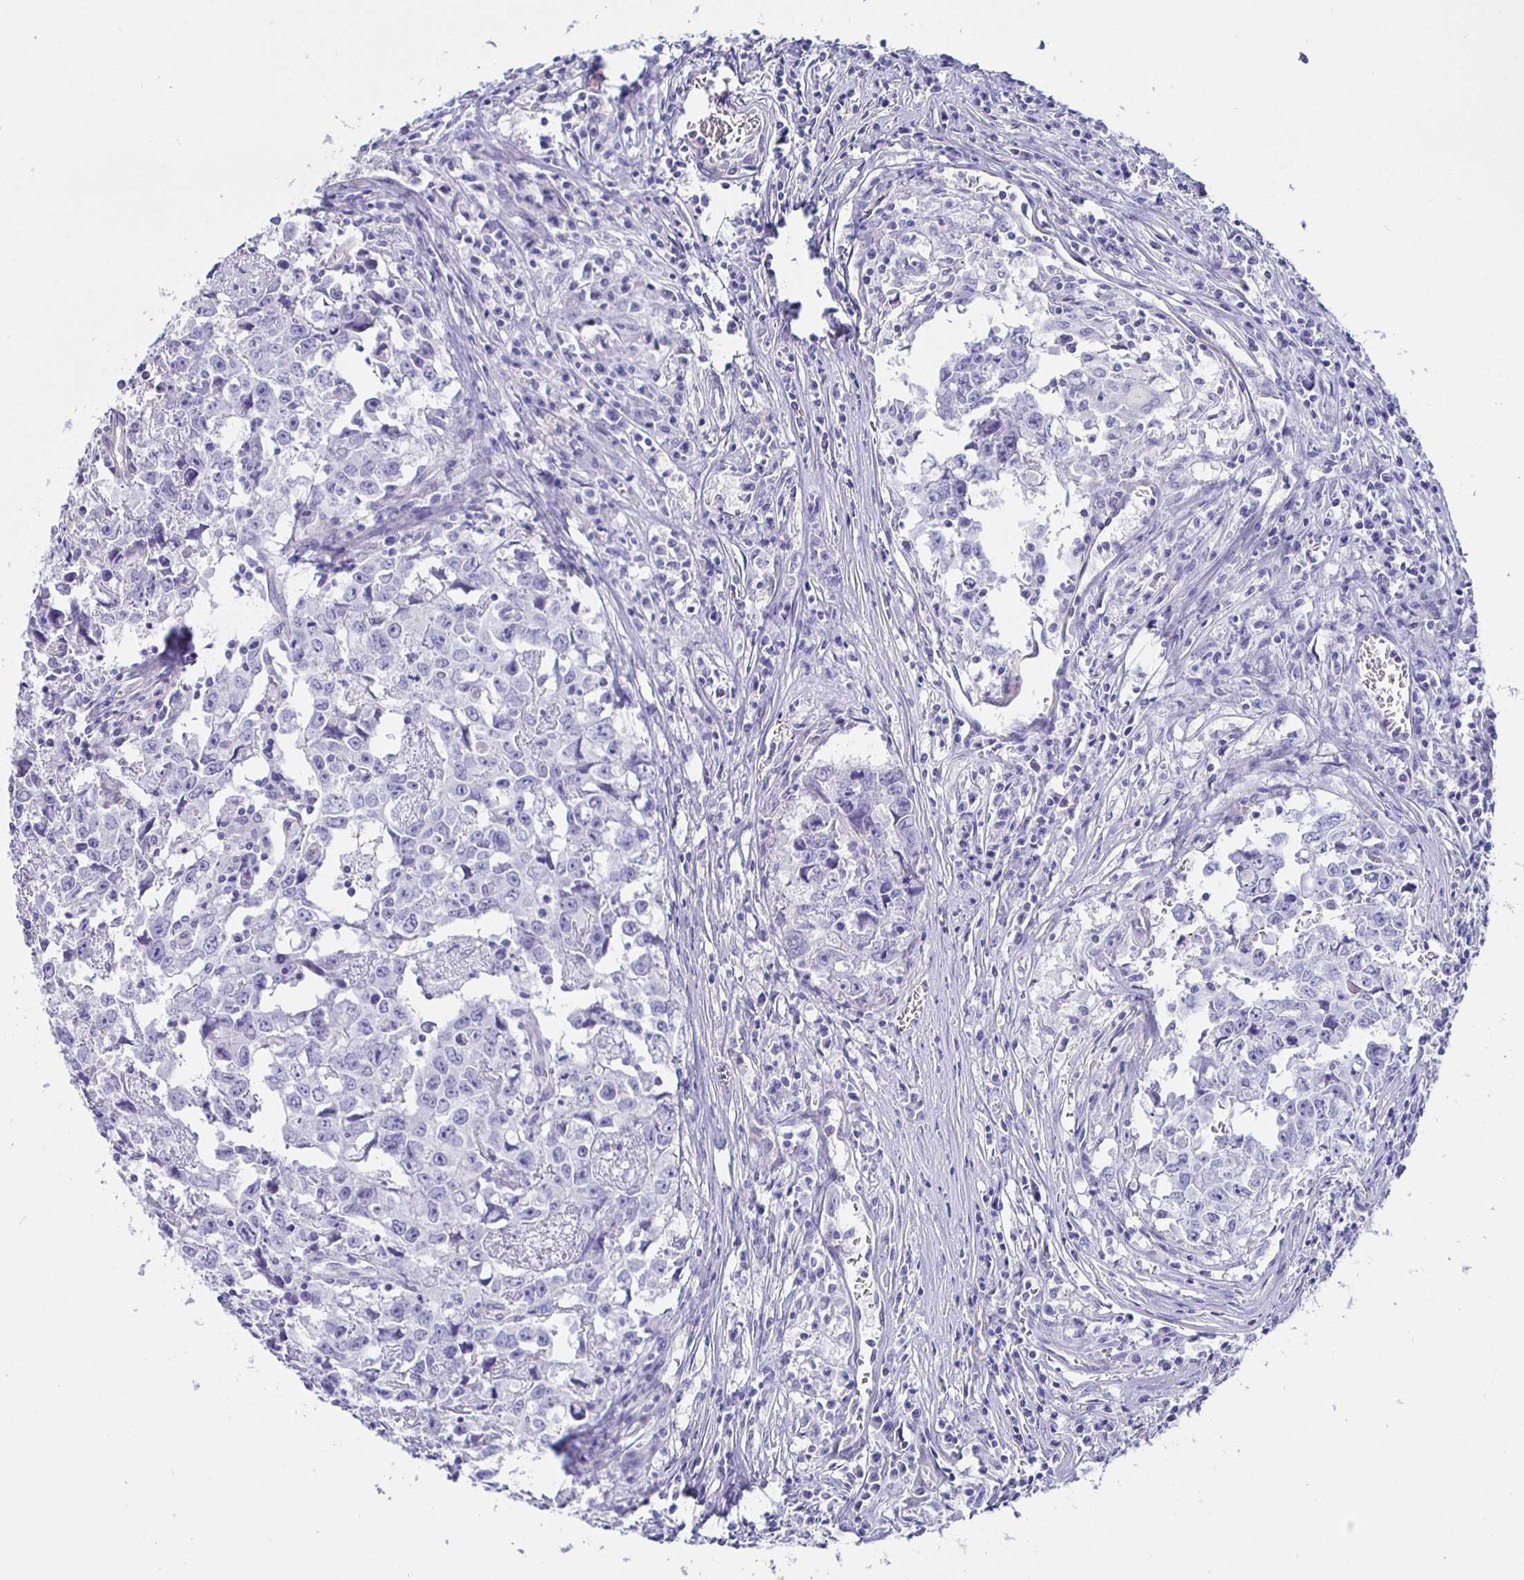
{"staining": {"intensity": "negative", "quantity": "none", "location": "none"}, "tissue": "testis cancer", "cell_type": "Tumor cells", "image_type": "cancer", "snomed": [{"axis": "morphology", "description": "Carcinoma, Embryonal, NOS"}, {"axis": "topography", "description": "Testis"}], "caption": "Immunohistochemical staining of testis embryonal carcinoma shows no significant staining in tumor cells.", "gene": "HSPA4L", "patient": {"sex": "male", "age": 22}}